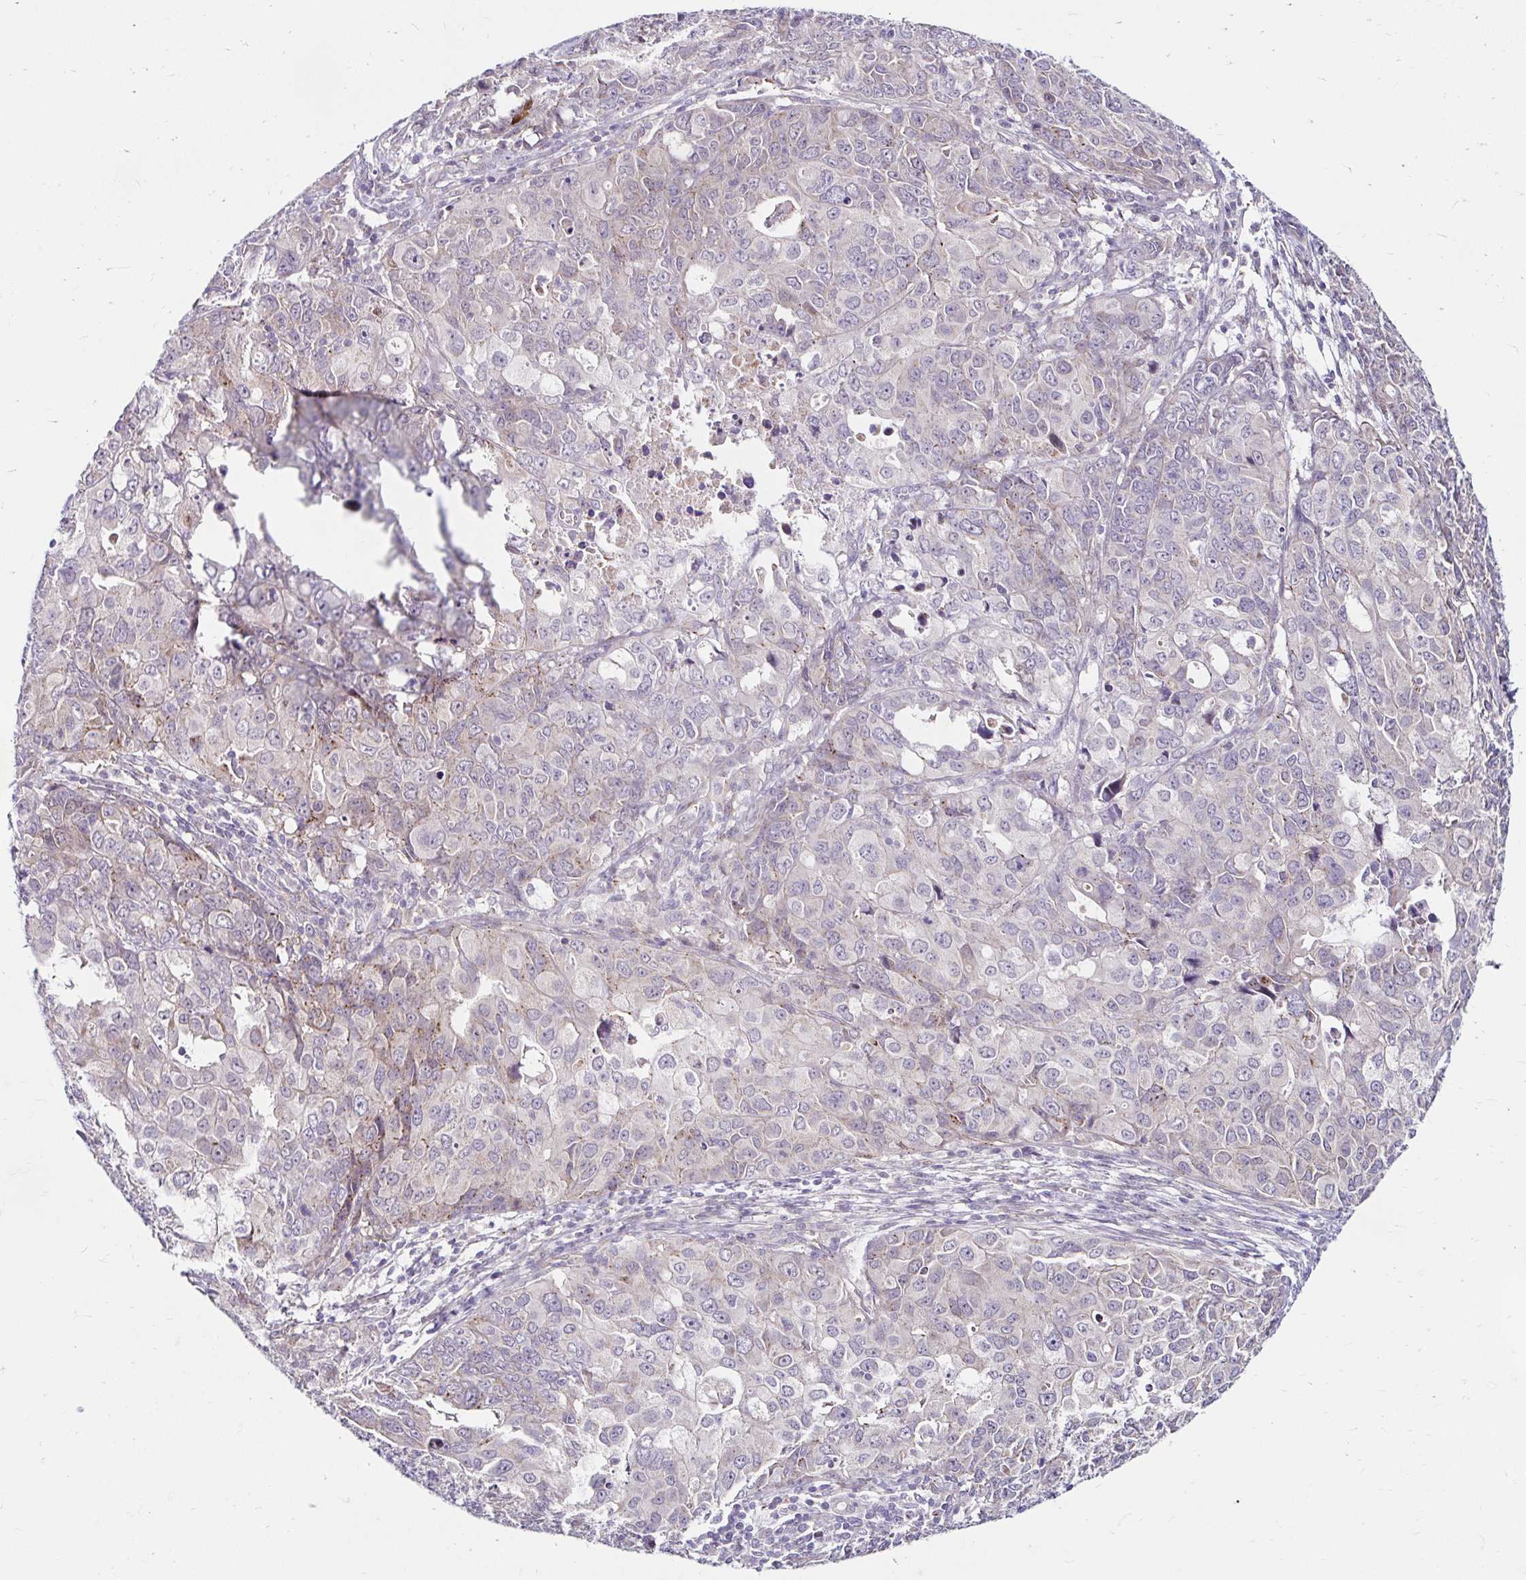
{"staining": {"intensity": "negative", "quantity": "none", "location": "none"}, "tissue": "endometrial cancer", "cell_type": "Tumor cells", "image_type": "cancer", "snomed": [{"axis": "morphology", "description": "Adenocarcinoma, NOS"}, {"axis": "topography", "description": "Uterus"}], "caption": "High magnification brightfield microscopy of endometrial cancer (adenocarcinoma) stained with DAB (3,3'-diaminobenzidine) (brown) and counterstained with hematoxylin (blue): tumor cells show no significant positivity.", "gene": "GUCY1A1", "patient": {"sex": "female", "age": 79}}